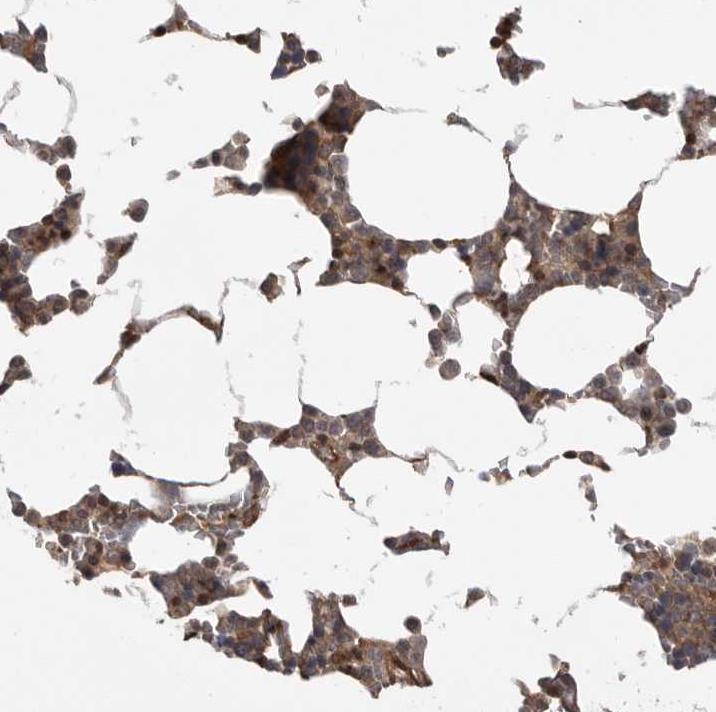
{"staining": {"intensity": "moderate", "quantity": ">75%", "location": "cytoplasmic/membranous"}, "tissue": "bone marrow", "cell_type": "Hematopoietic cells", "image_type": "normal", "snomed": [{"axis": "morphology", "description": "Normal tissue, NOS"}, {"axis": "topography", "description": "Bone marrow"}], "caption": "Normal bone marrow shows moderate cytoplasmic/membranous staining in approximately >75% of hematopoietic cells The staining was performed using DAB to visualize the protein expression in brown, while the nuclei were stained in blue with hematoxylin (Magnification: 20x)..", "gene": "DHDDS", "patient": {"sex": "male", "age": 70}}